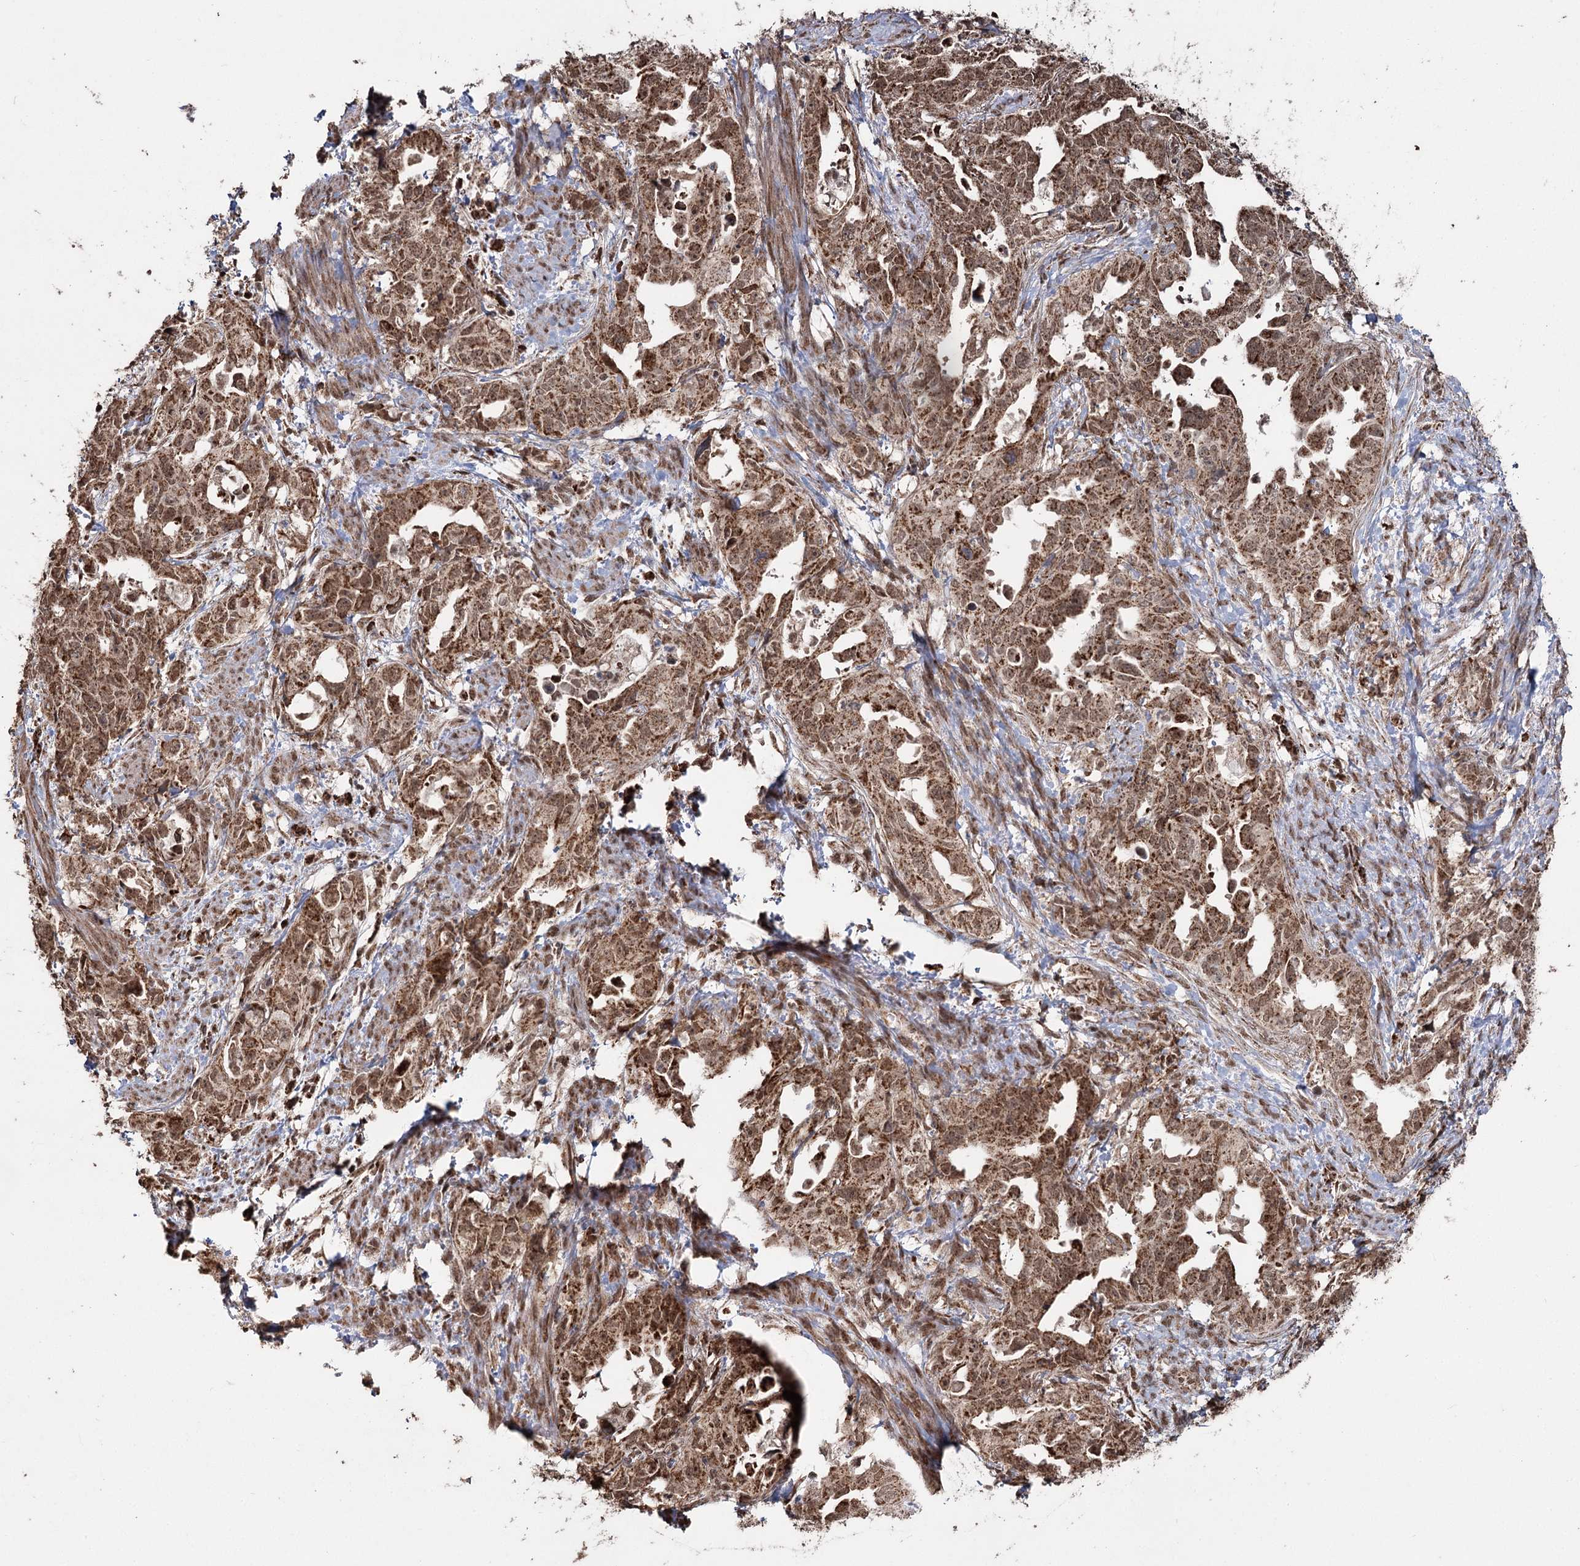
{"staining": {"intensity": "moderate", "quantity": ">75%", "location": "cytoplasmic/membranous,nuclear"}, "tissue": "endometrial cancer", "cell_type": "Tumor cells", "image_type": "cancer", "snomed": [{"axis": "morphology", "description": "Adenocarcinoma, NOS"}, {"axis": "topography", "description": "Endometrium"}], "caption": "Endometrial cancer (adenocarcinoma) was stained to show a protein in brown. There is medium levels of moderate cytoplasmic/membranous and nuclear positivity in approximately >75% of tumor cells.", "gene": "PDHX", "patient": {"sex": "female", "age": 65}}